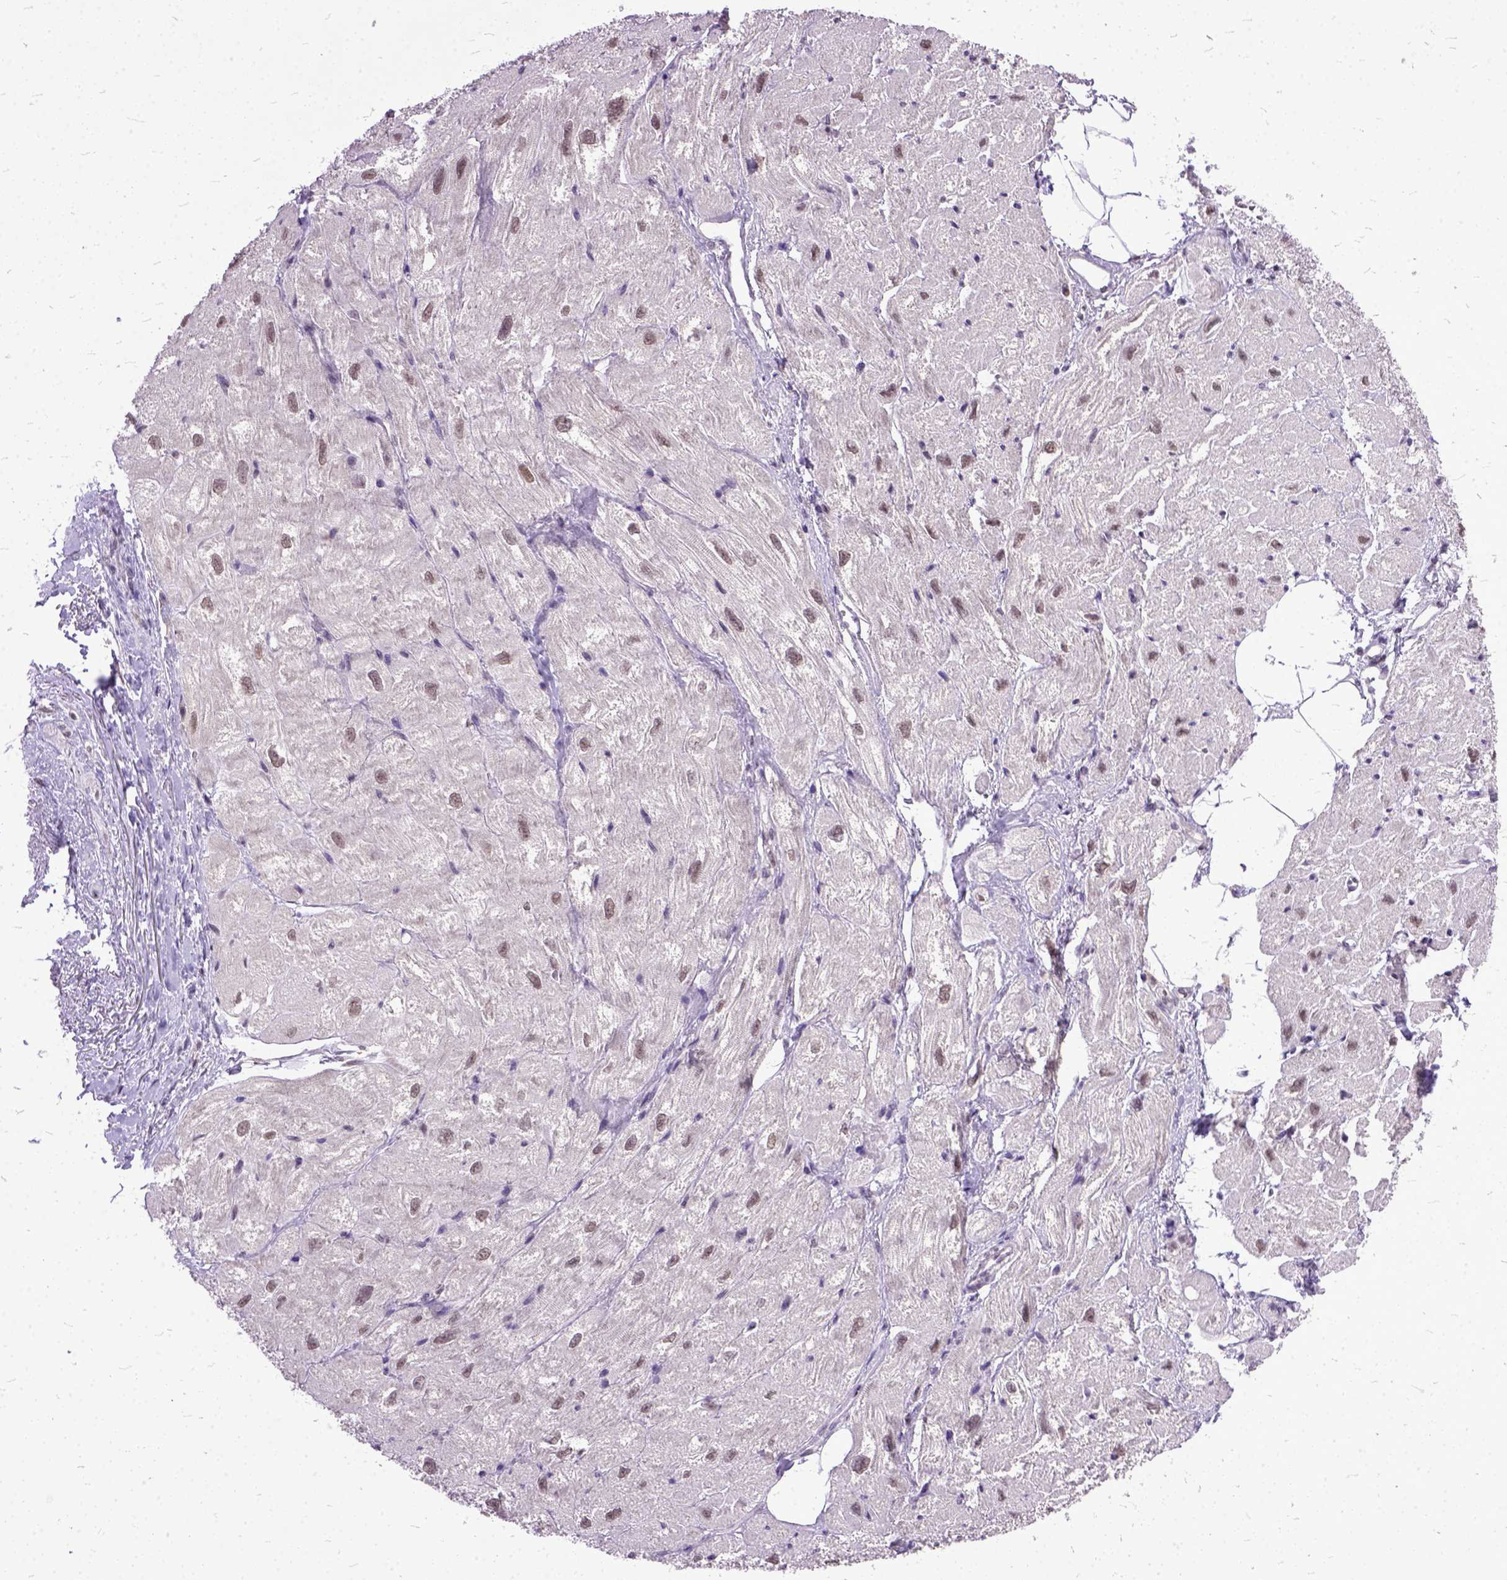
{"staining": {"intensity": "moderate", "quantity": "<25%", "location": "nuclear"}, "tissue": "heart muscle", "cell_type": "Cardiomyocytes", "image_type": "normal", "snomed": [{"axis": "morphology", "description": "Normal tissue, NOS"}, {"axis": "topography", "description": "Heart"}], "caption": "This image reveals IHC staining of unremarkable human heart muscle, with low moderate nuclear expression in approximately <25% of cardiomyocytes.", "gene": "ORC5", "patient": {"sex": "female", "age": 62}}